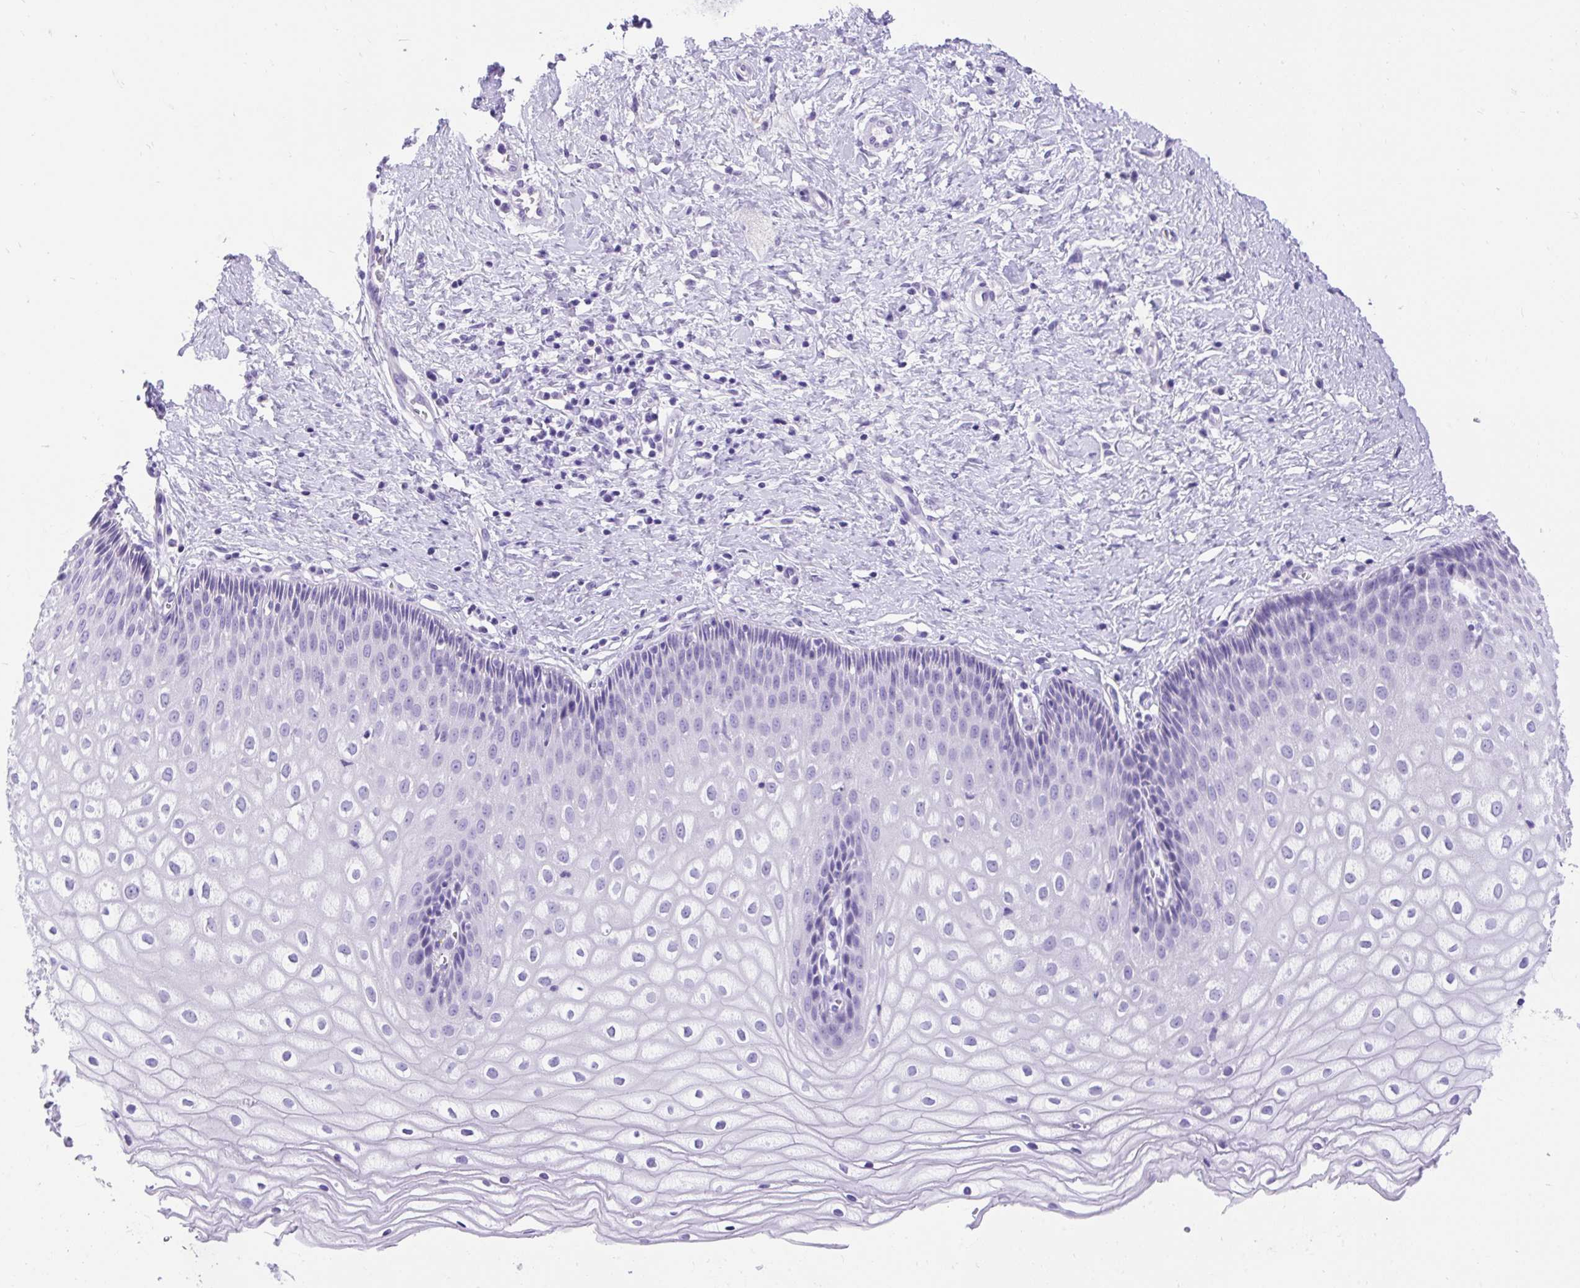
{"staining": {"intensity": "weak", "quantity": "25%-75%", "location": "cytoplasmic/membranous"}, "tissue": "cervix", "cell_type": "Glandular cells", "image_type": "normal", "snomed": [{"axis": "morphology", "description": "Normal tissue, NOS"}, {"axis": "topography", "description": "Cervix"}], "caption": "Immunohistochemistry (IHC) photomicrograph of unremarkable human cervix stained for a protein (brown), which exhibits low levels of weak cytoplasmic/membranous staining in about 25%-75% of glandular cells.", "gene": "KCNN4", "patient": {"sex": "female", "age": 36}}